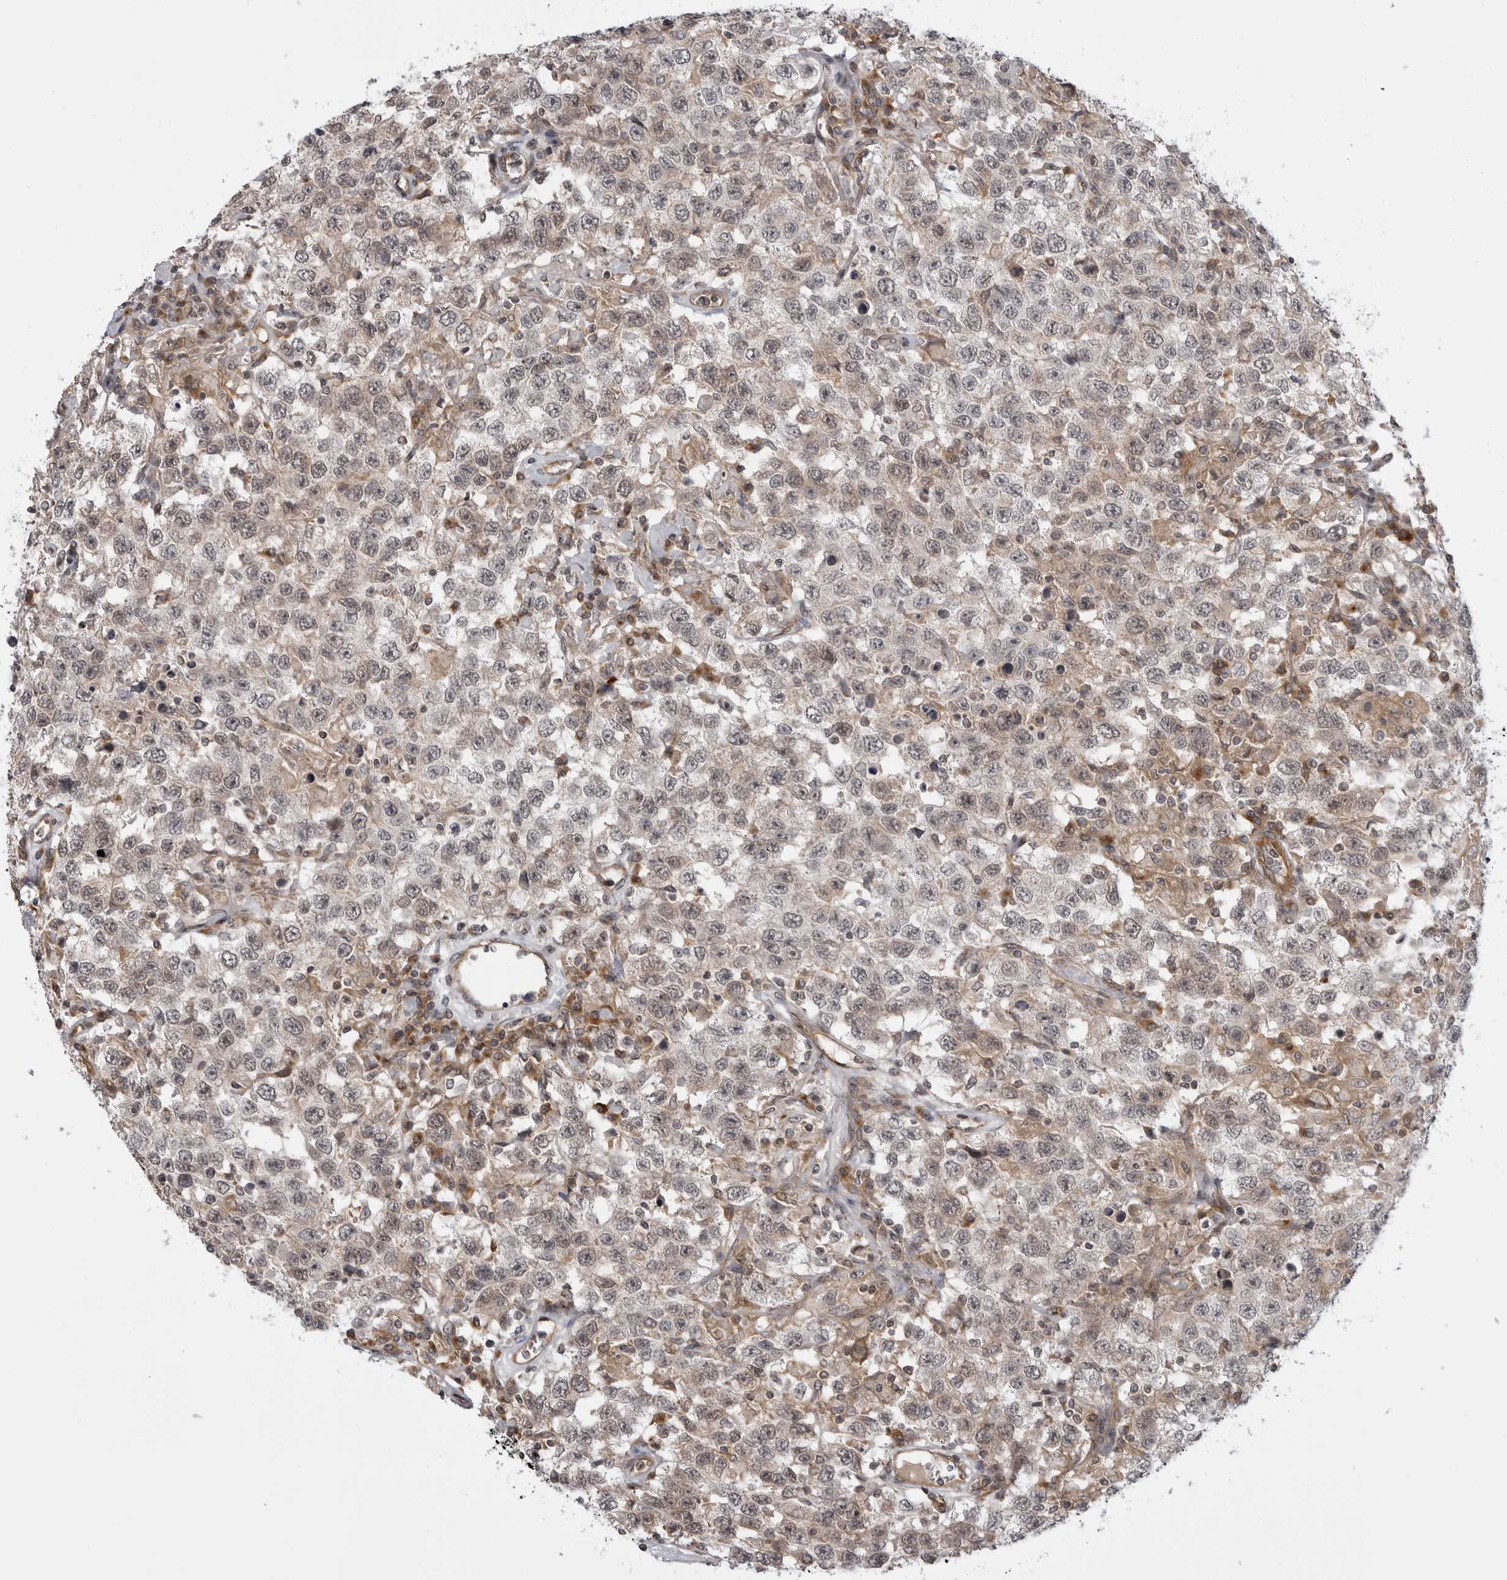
{"staining": {"intensity": "weak", "quantity": "<25%", "location": "cytoplasmic/membranous"}, "tissue": "testis cancer", "cell_type": "Tumor cells", "image_type": "cancer", "snomed": [{"axis": "morphology", "description": "Seminoma, NOS"}, {"axis": "topography", "description": "Testis"}], "caption": "Immunohistochemical staining of testis cancer (seminoma) demonstrates no significant positivity in tumor cells.", "gene": "LRRC45", "patient": {"sex": "male", "age": 41}}